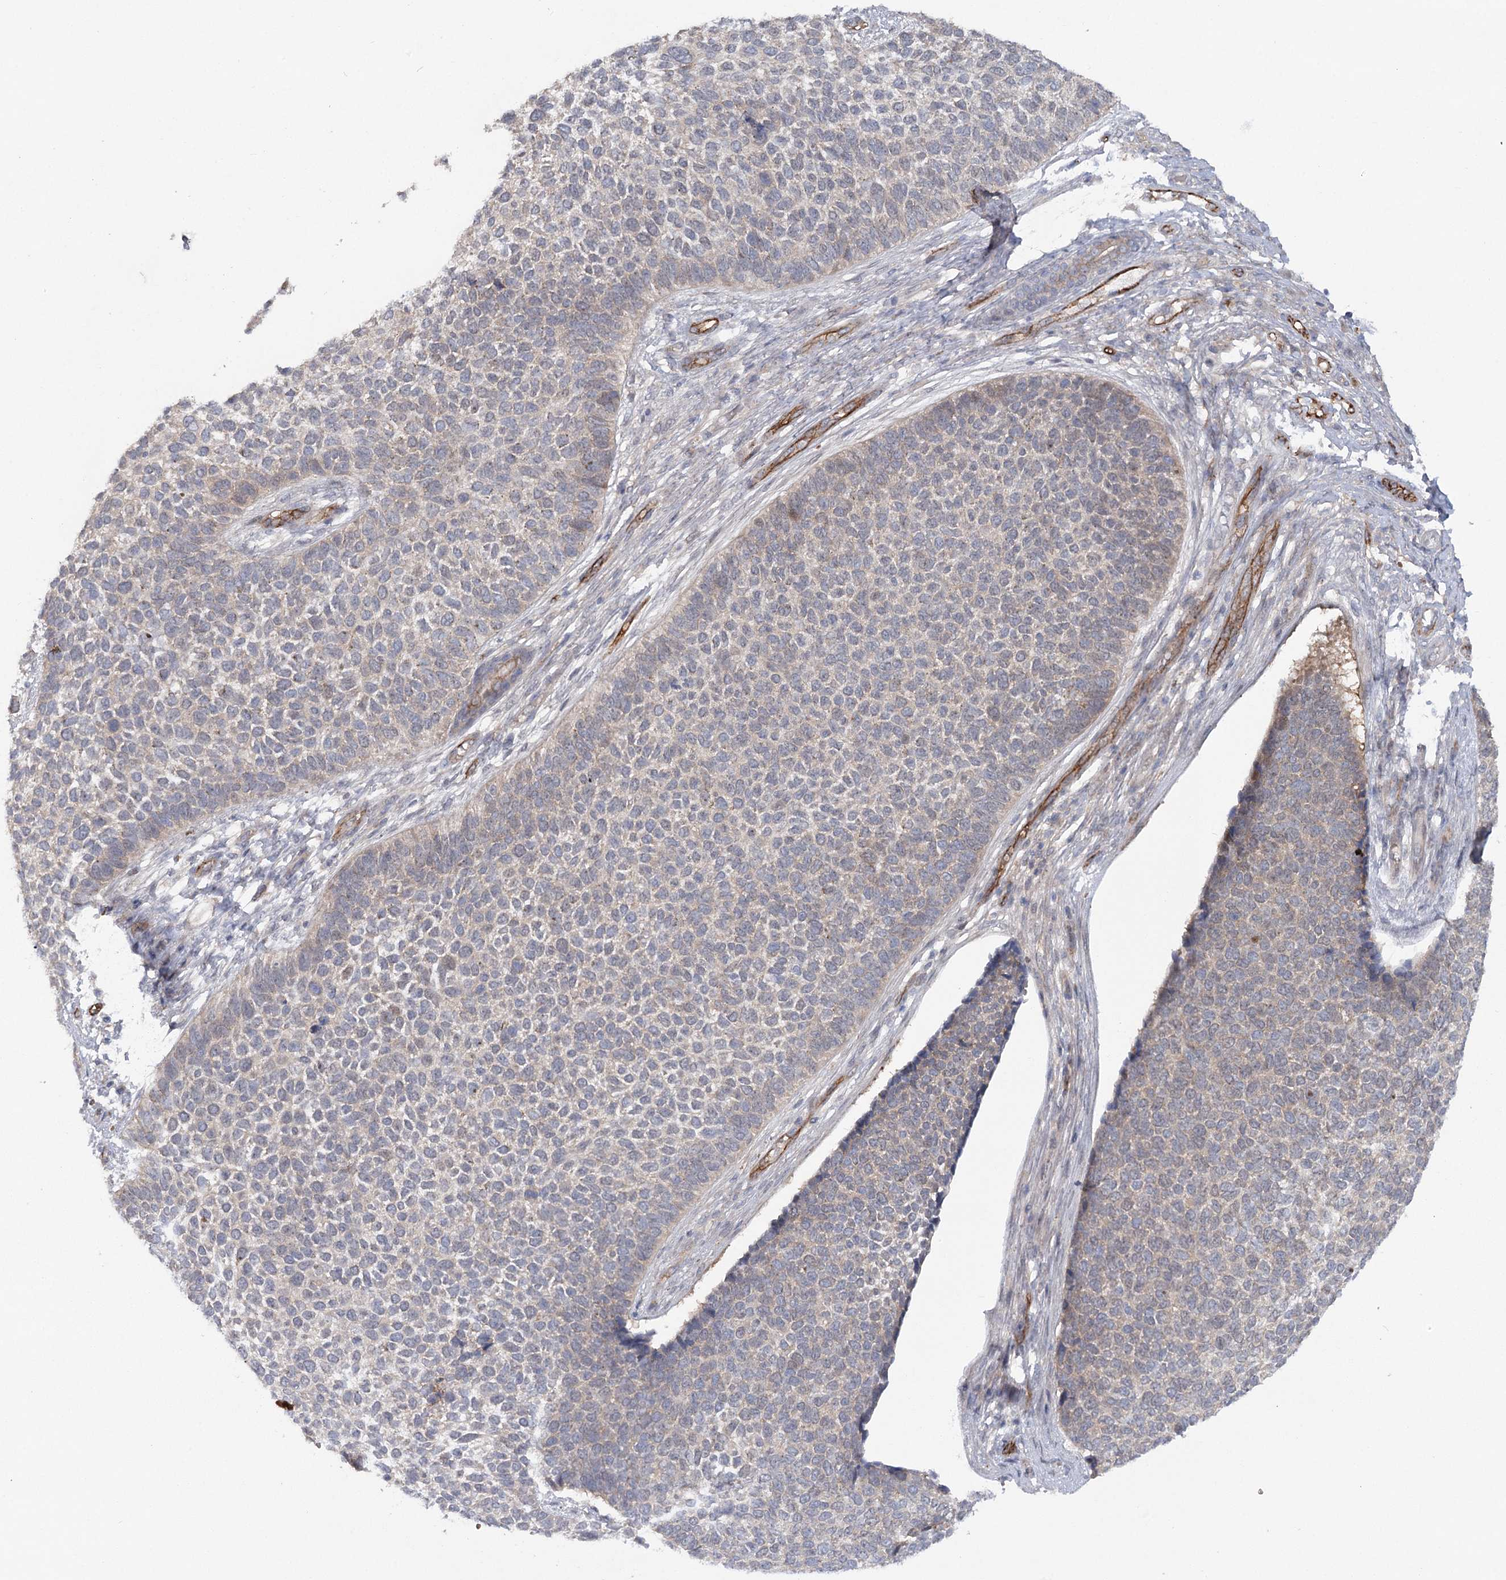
{"staining": {"intensity": "weak", "quantity": "<25%", "location": "cytoplasmic/membranous"}, "tissue": "skin cancer", "cell_type": "Tumor cells", "image_type": "cancer", "snomed": [{"axis": "morphology", "description": "Basal cell carcinoma"}, {"axis": "topography", "description": "Skin"}], "caption": "Immunohistochemical staining of human basal cell carcinoma (skin) shows no significant staining in tumor cells. (Brightfield microscopy of DAB immunohistochemistry at high magnification).", "gene": "MAP3K13", "patient": {"sex": "female", "age": 84}}